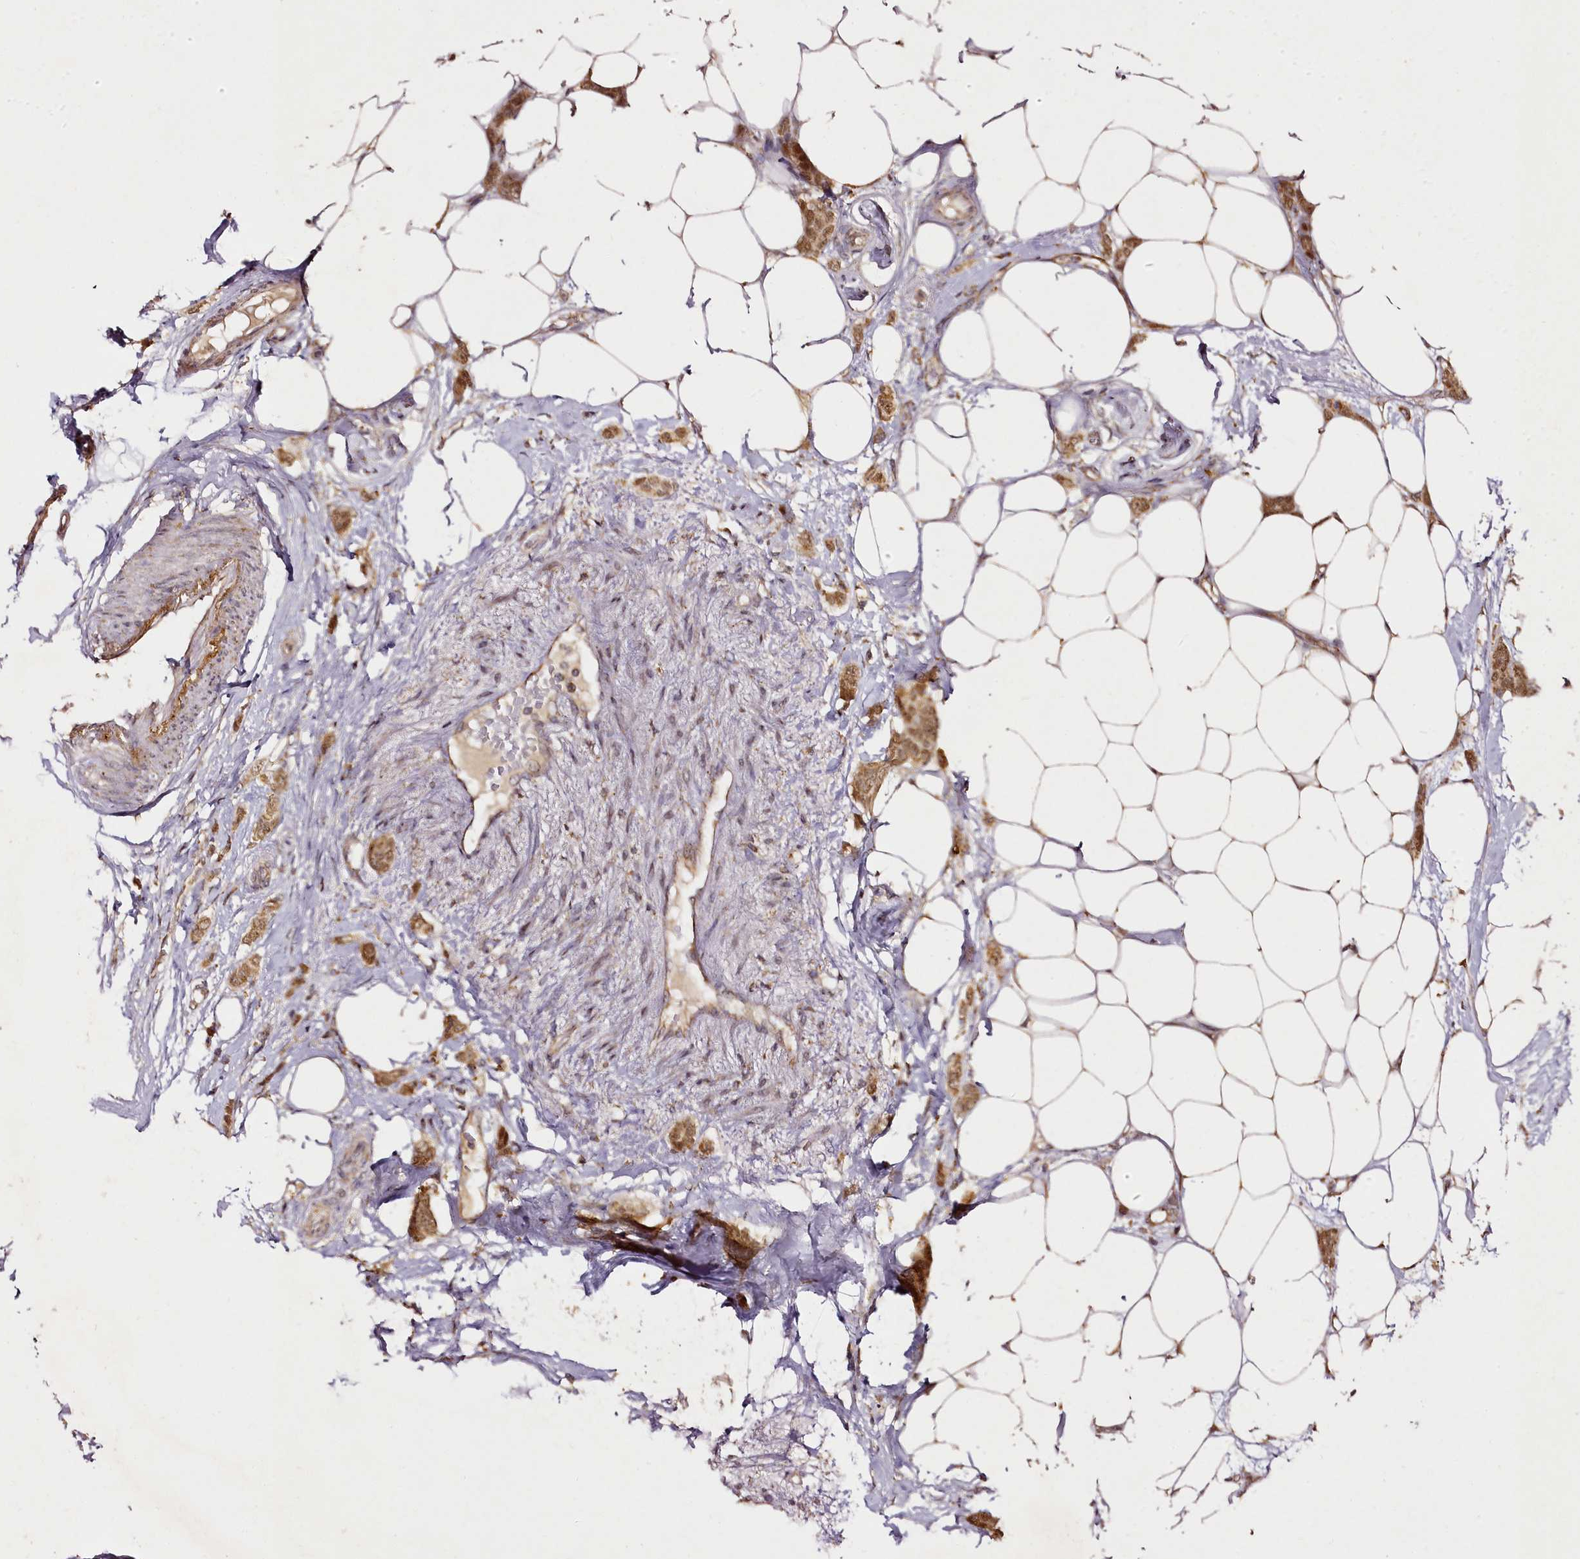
{"staining": {"intensity": "moderate", "quantity": ">75%", "location": "cytoplasmic/membranous,nuclear"}, "tissue": "breast cancer", "cell_type": "Tumor cells", "image_type": "cancer", "snomed": [{"axis": "morphology", "description": "Duct carcinoma"}, {"axis": "topography", "description": "Breast"}], "caption": "IHC staining of breast cancer (infiltrating ductal carcinoma), which exhibits medium levels of moderate cytoplasmic/membranous and nuclear expression in about >75% of tumor cells indicating moderate cytoplasmic/membranous and nuclear protein positivity. The staining was performed using DAB (3,3'-diaminobenzidine) (brown) for protein detection and nuclei were counterstained in hematoxylin (blue).", "gene": "EDIL3", "patient": {"sex": "female", "age": 72}}